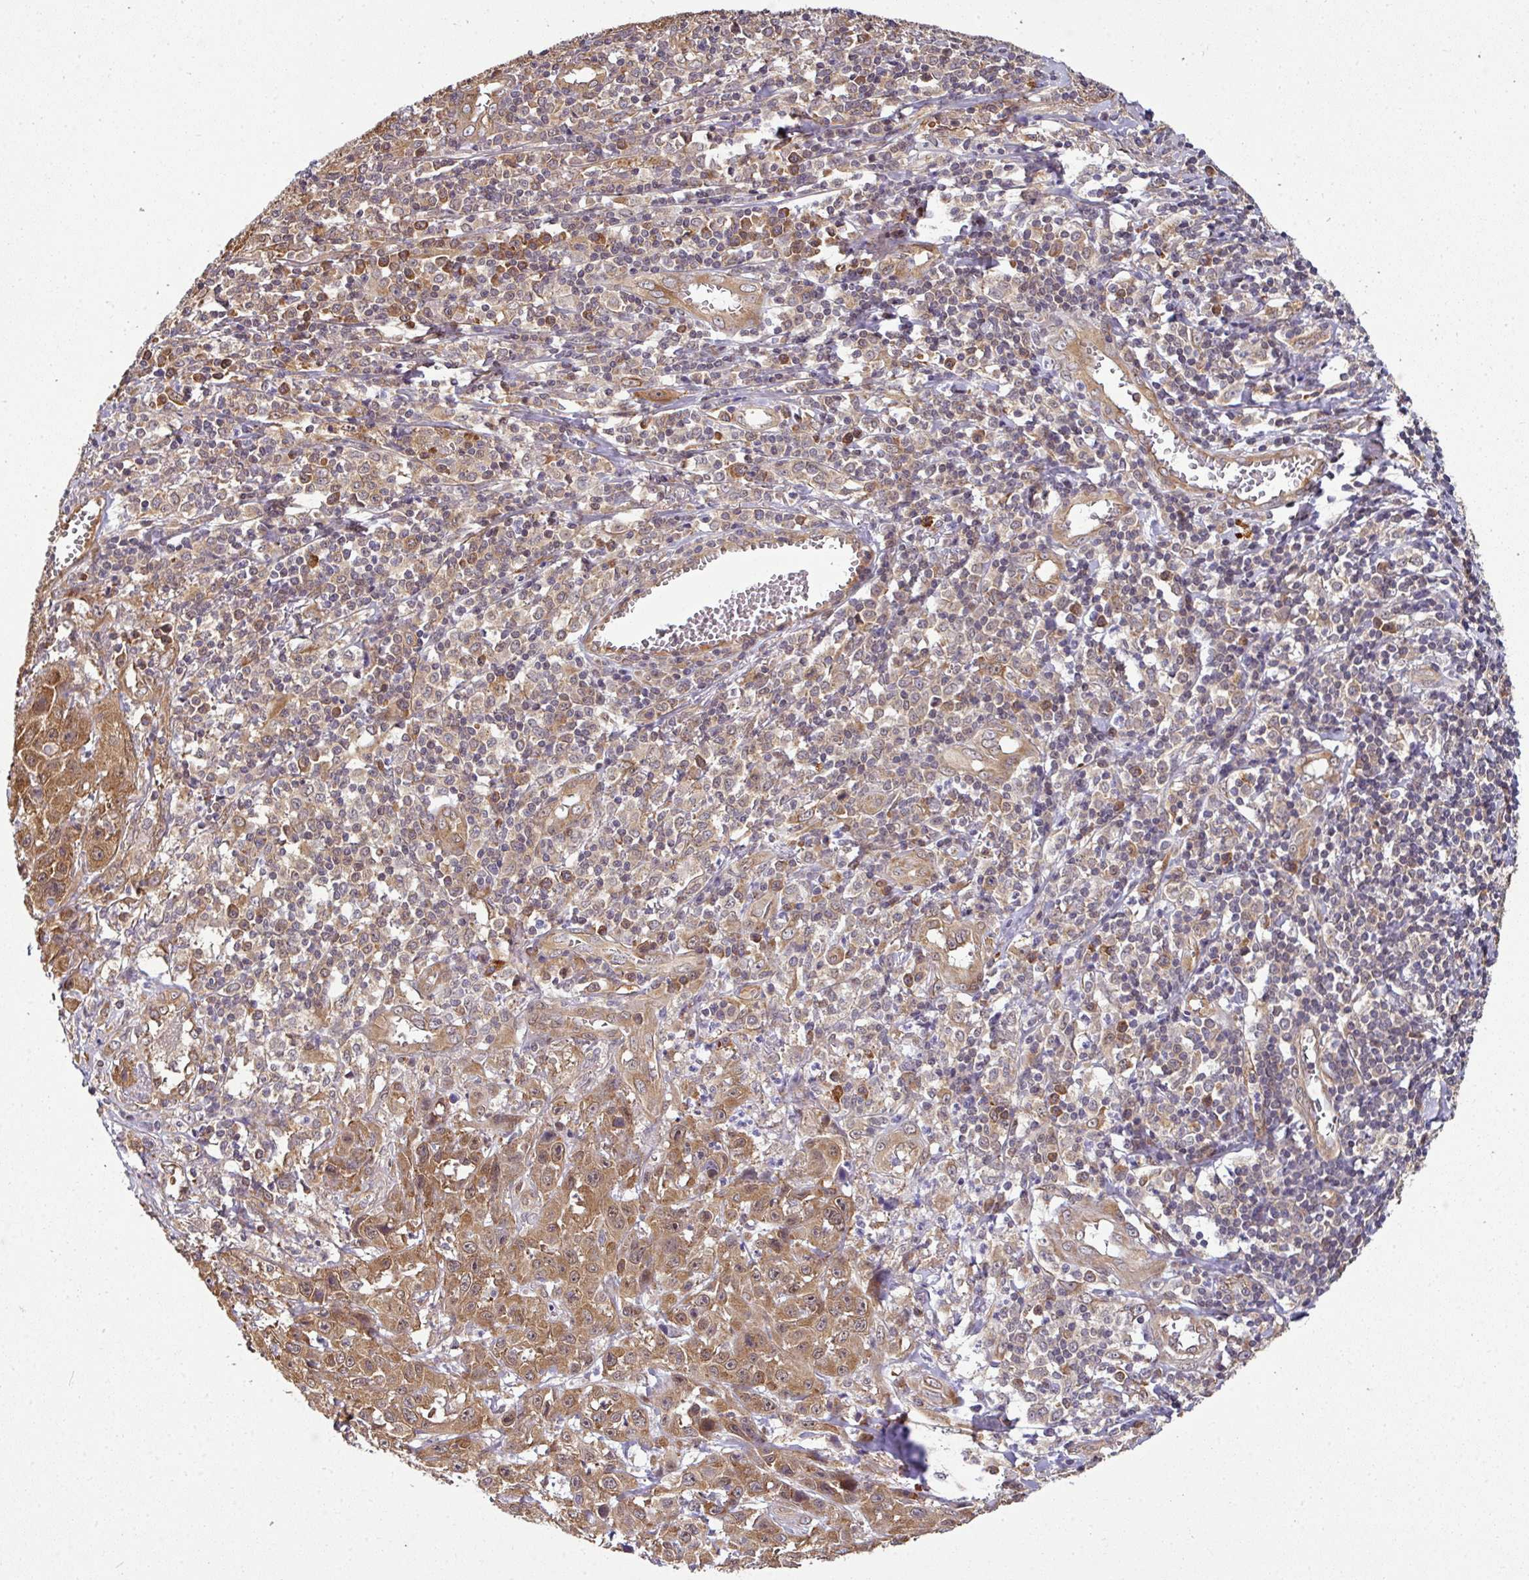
{"staining": {"intensity": "moderate", "quantity": ">75%", "location": "cytoplasmic/membranous,nuclear"}, "tissue": "skin cancer", "cell_type": "Tumor cells", "image_type": "cancer", "snomed": [{"axis": "morphology", "description": "Squamous cell carcinoma, NOS"}, {"axis": "topography", "description": "Skin"}, {"axis": "topography", "description": "Vulva"}], "caption": "There is medium levels of moderate cytoplasmic/membranous and nuclear expression in tumor cells of skin squamous cell carcinoma, as demonstrated by immunohistochemical staining (brown color).", "gene": "RBM4B", "patient": {"sex": "female", "age": 71}}